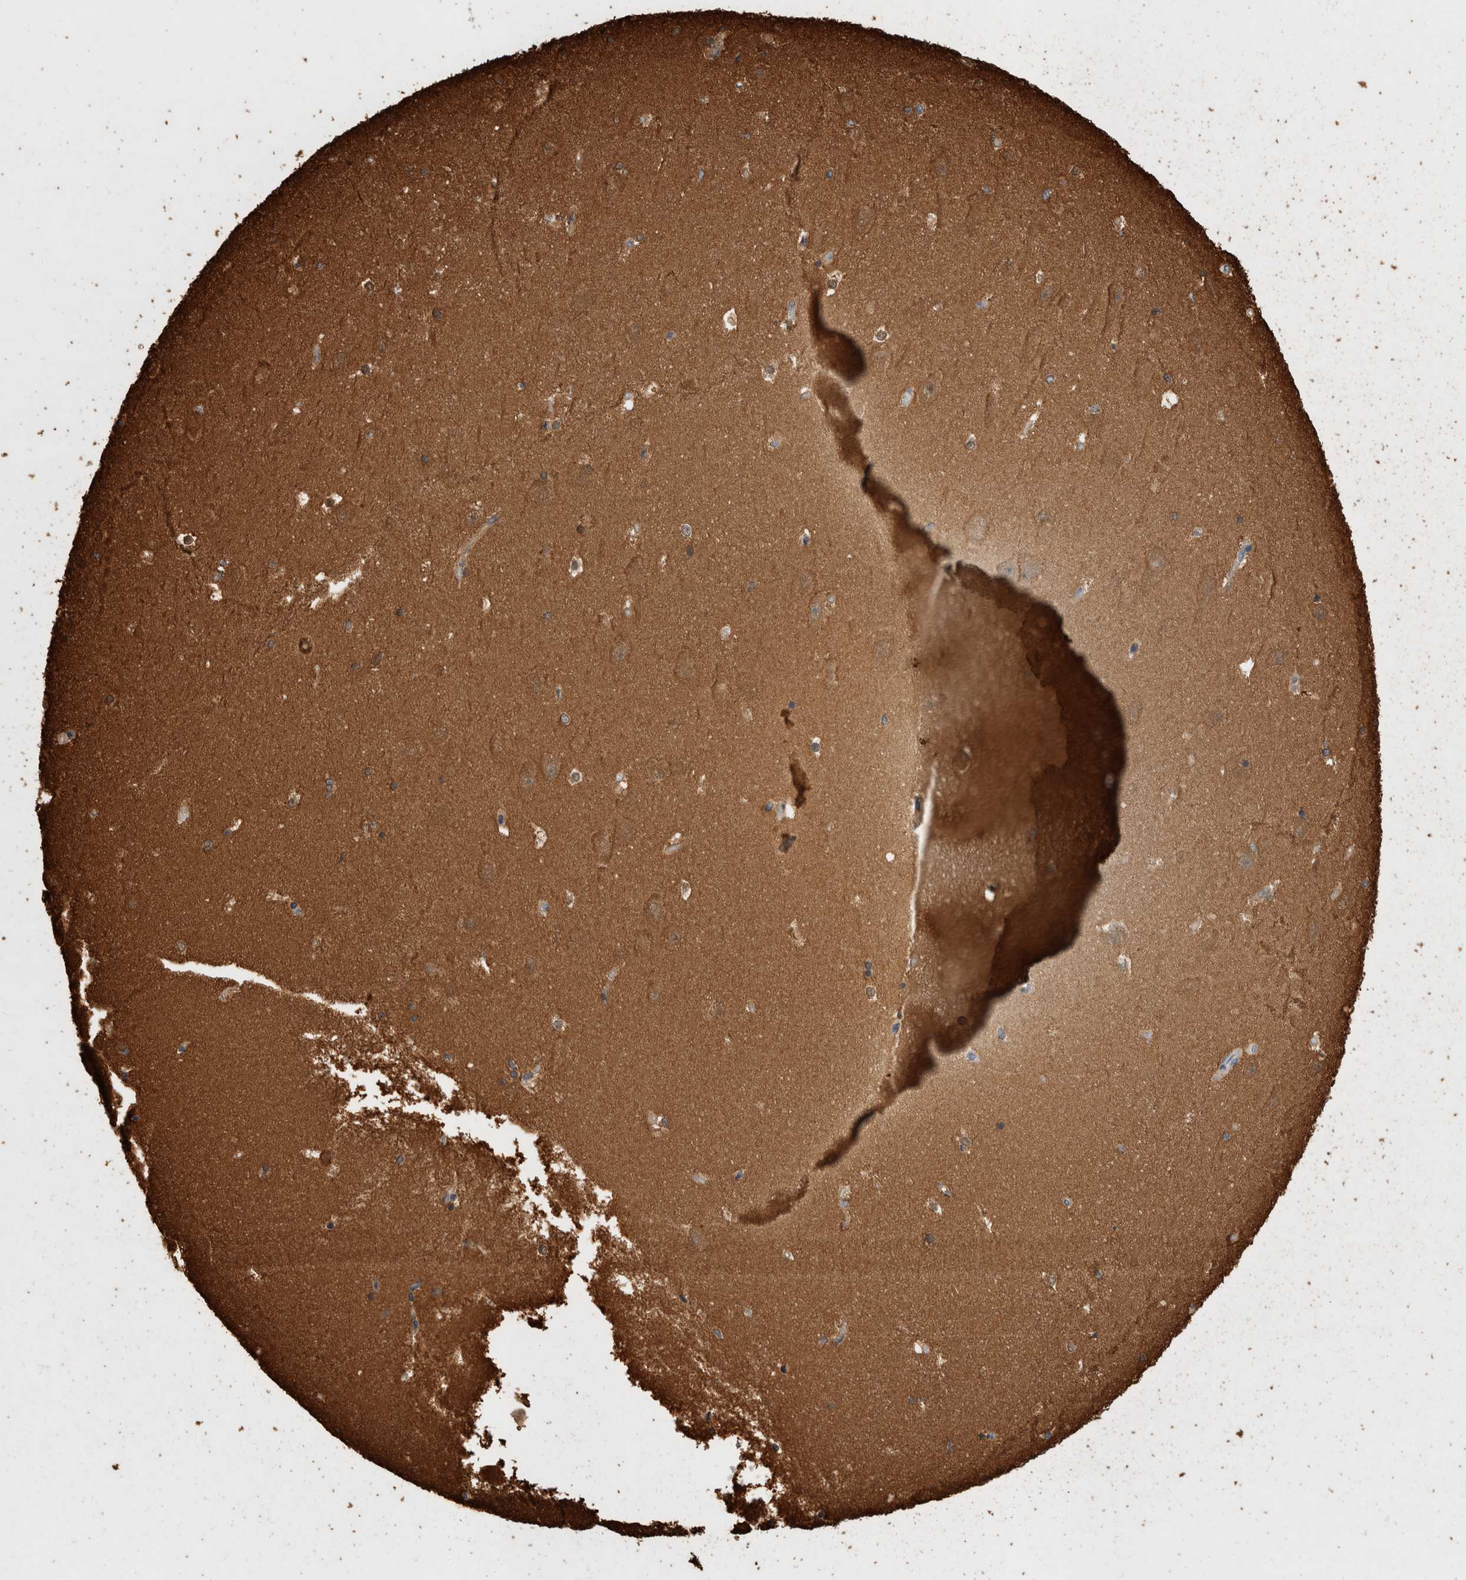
{"staining": {"intensity": "moderate", "quantity": ">75%", "location": "cytoplasmic/membranous"}, "tissue": "hippocampus", "cell_type": "Glial cells", "image_type": "normal", "snomed": [{"axis": "morphology", "description": "Normal tissue, NOS"}, {"axis": "topography", "description": "Hippocampus"}], "caption": "DAB (3,3'-diaminobenzidine) immunohistochemical staining of unremarkable human hippocampus shows moderate cytoplasmic/membranous protein positivity in about >75% of glial cells.", "gene": "ZNF397", "patient": {"sex": "male", "age": 45}}